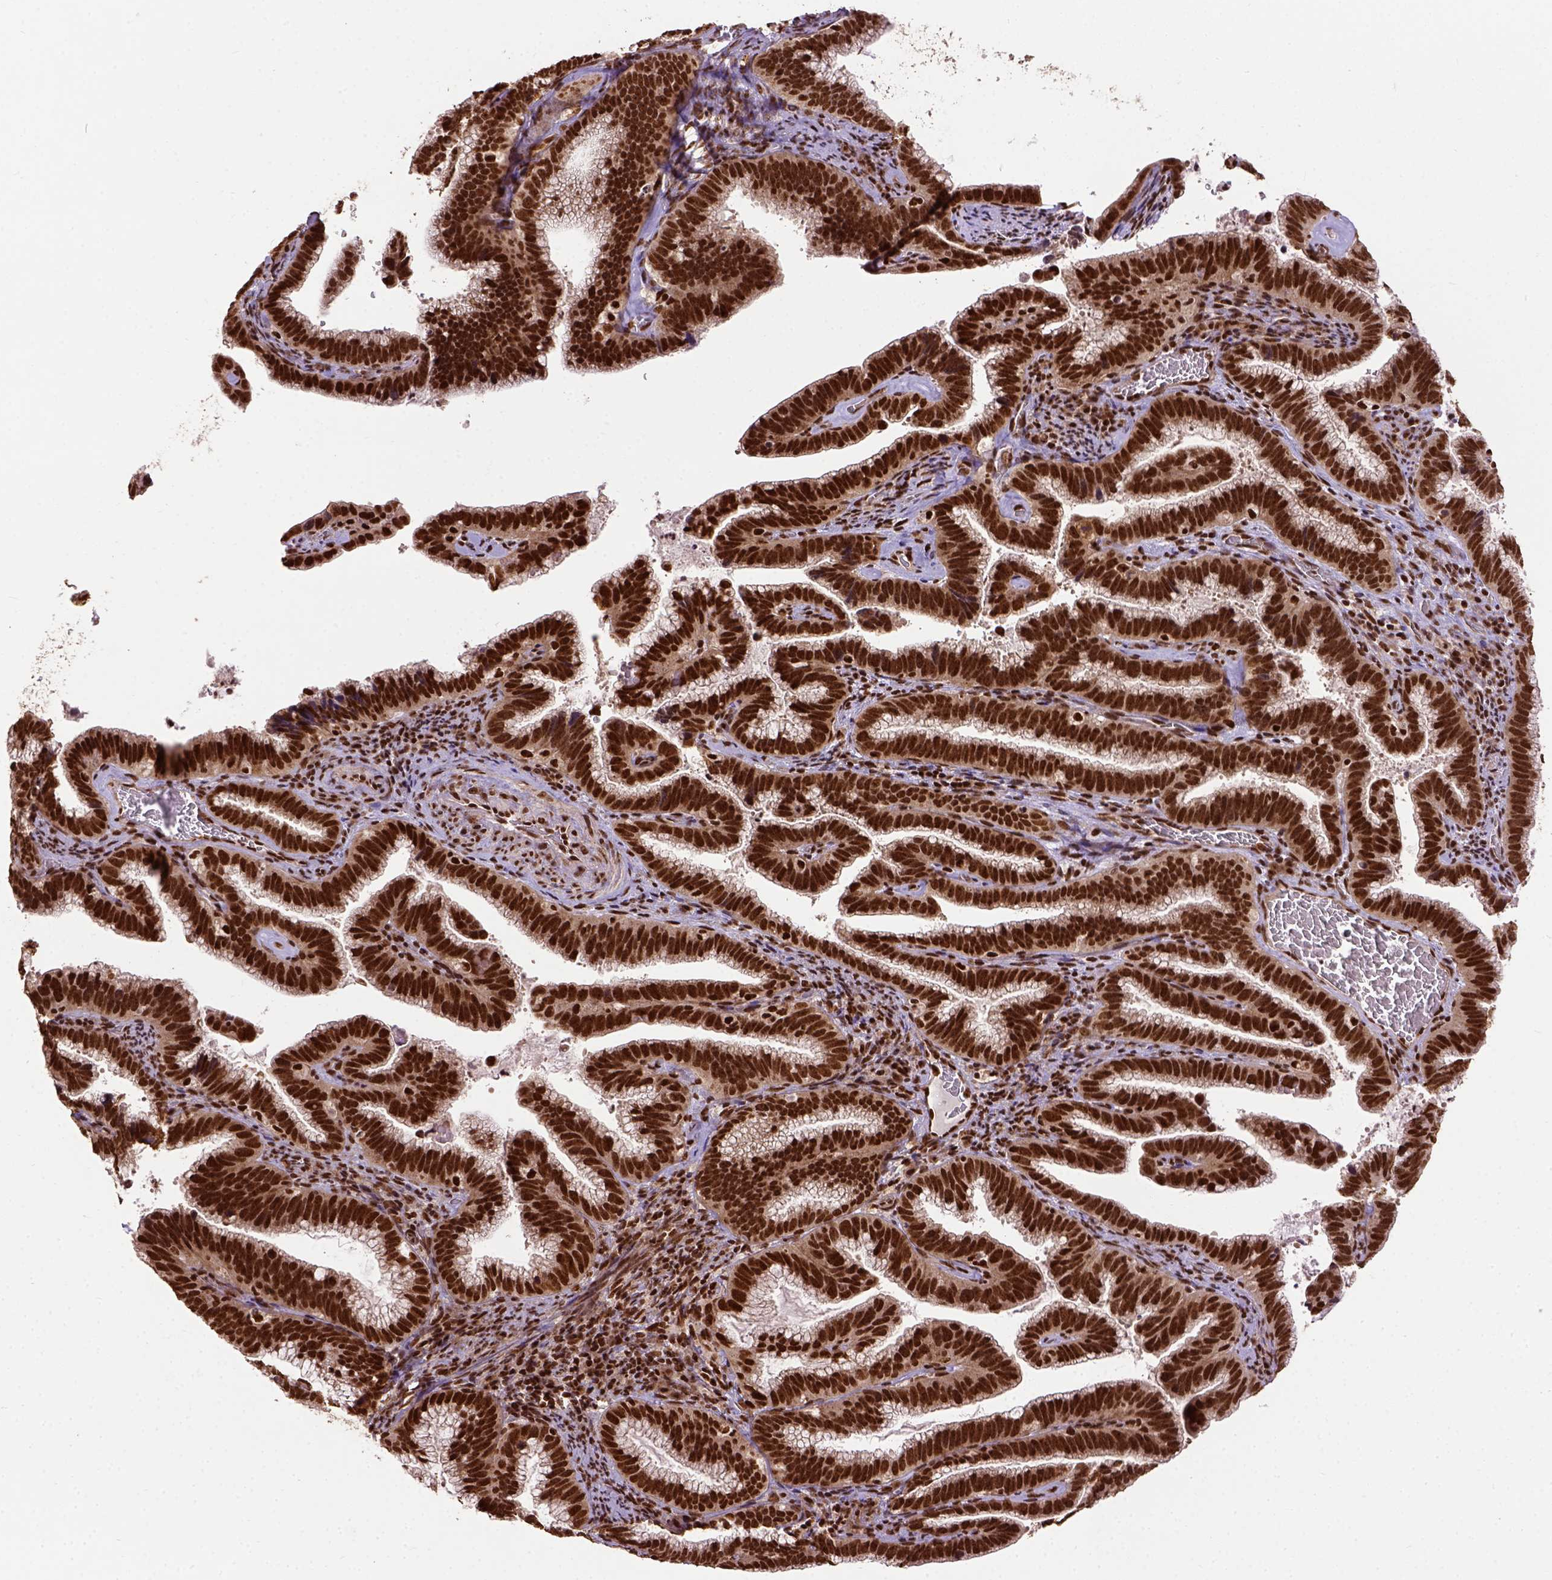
{"staining": {"intensity": "strong", "quantity": ">75%", "location": "nuclear"}, "tissue": "cervical cancer", "cell_type": "Tumor cells", "image_type": "cancer", "snomed": [{"axis": "morphology", "description": "Adenocarcinoma, NOS"}, {"axis": "topography", "description": "Cervix"}], "caption": "Protein staining reveals strong nuclear staining in approximately >75% of tumor cells in cervical cancer.", "gene": "NACC1", "patient": {"sex": "female", "age": 61}}